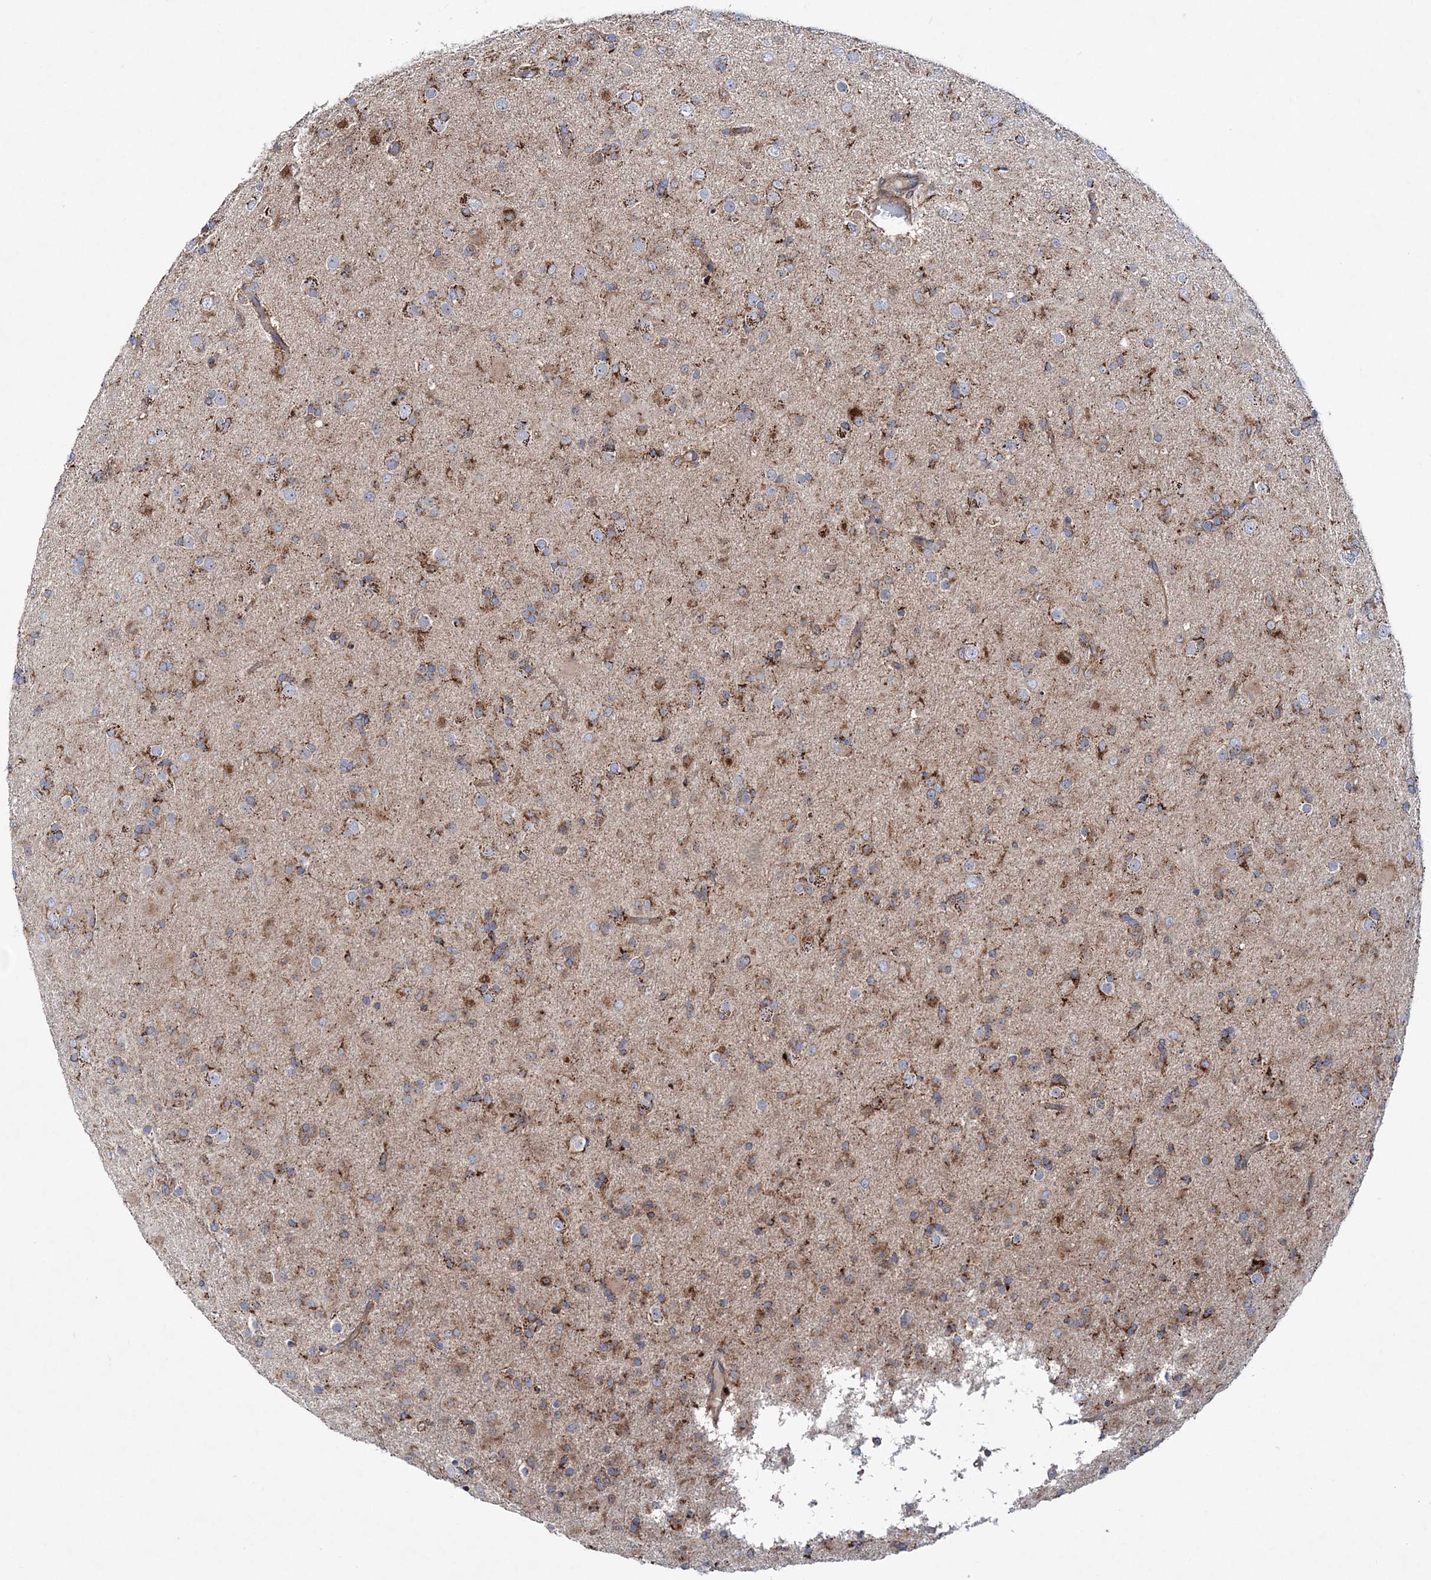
{"staining": {"intensity": "moderate", "quantity": "25%-75%", "location": "cytoplasmic/membranous"}, "tissue": "glioma", "cell_type": "Tumor cells", "image_type": "cancer", "snomed": [{"axis": "morphology", "description": "Glioma, malignant, Low grade"}, {"axis": "topography", "description": "Brain"}], "caption": "DAB immunohistochemical staining of human glioma exhibits moderate cytoplasmic/membranous protein positivity in approximately 25%-75% of tumor cells.", "gene": "NGLY1", "patient": {"sex": "male", "age": 65}}